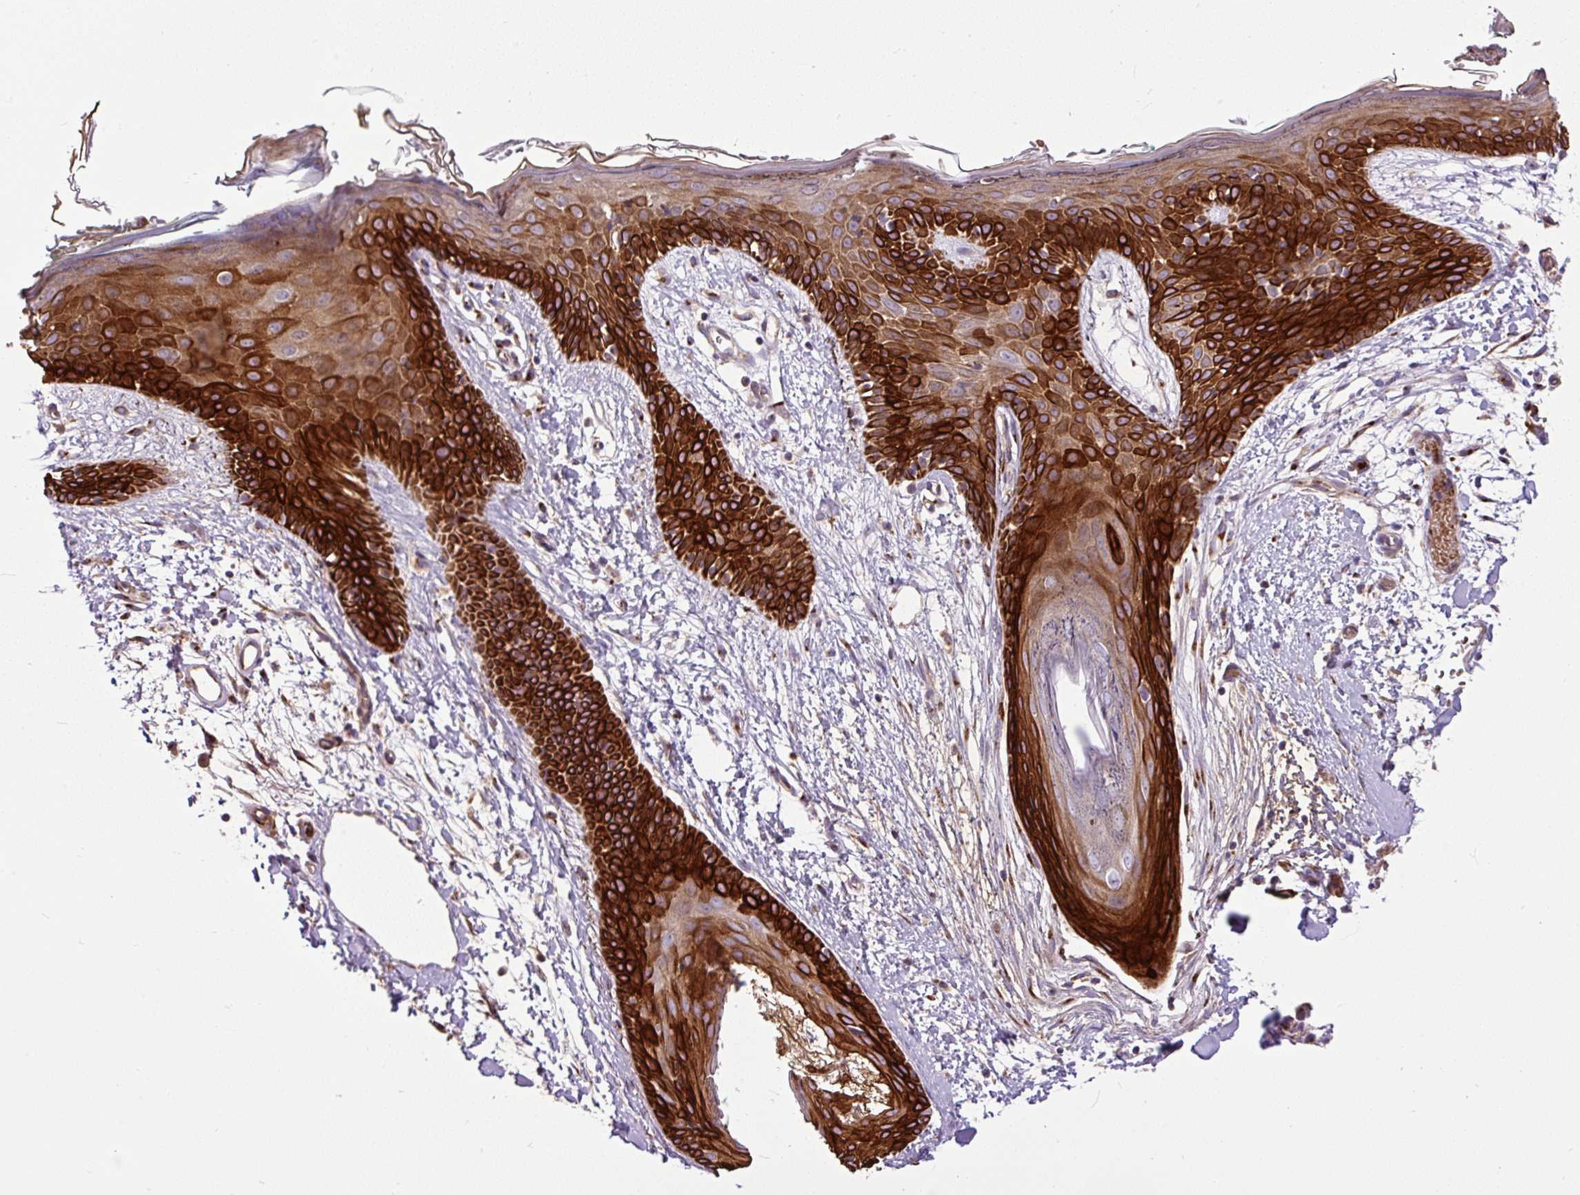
{"staining": {"intensity": "moderate", "quantity": ">75%", "location": "cytoplasmic/membranous"}, "tissue": "skin", "cell_type": "Fibroblasts", "image_type": "normal", "snomed": [{"axis": "morphology", "description": "Normal tissue, NOS"}, {"axis": "topography", "description": "Skin"}], "caption": "Skin stained with a brown dye displays moderate cytoplasmic/membranous positive staining in approximately >75% of fibroblasts.", "gene": "MSMP", "patient": {"sex": "male", "age": 79}}